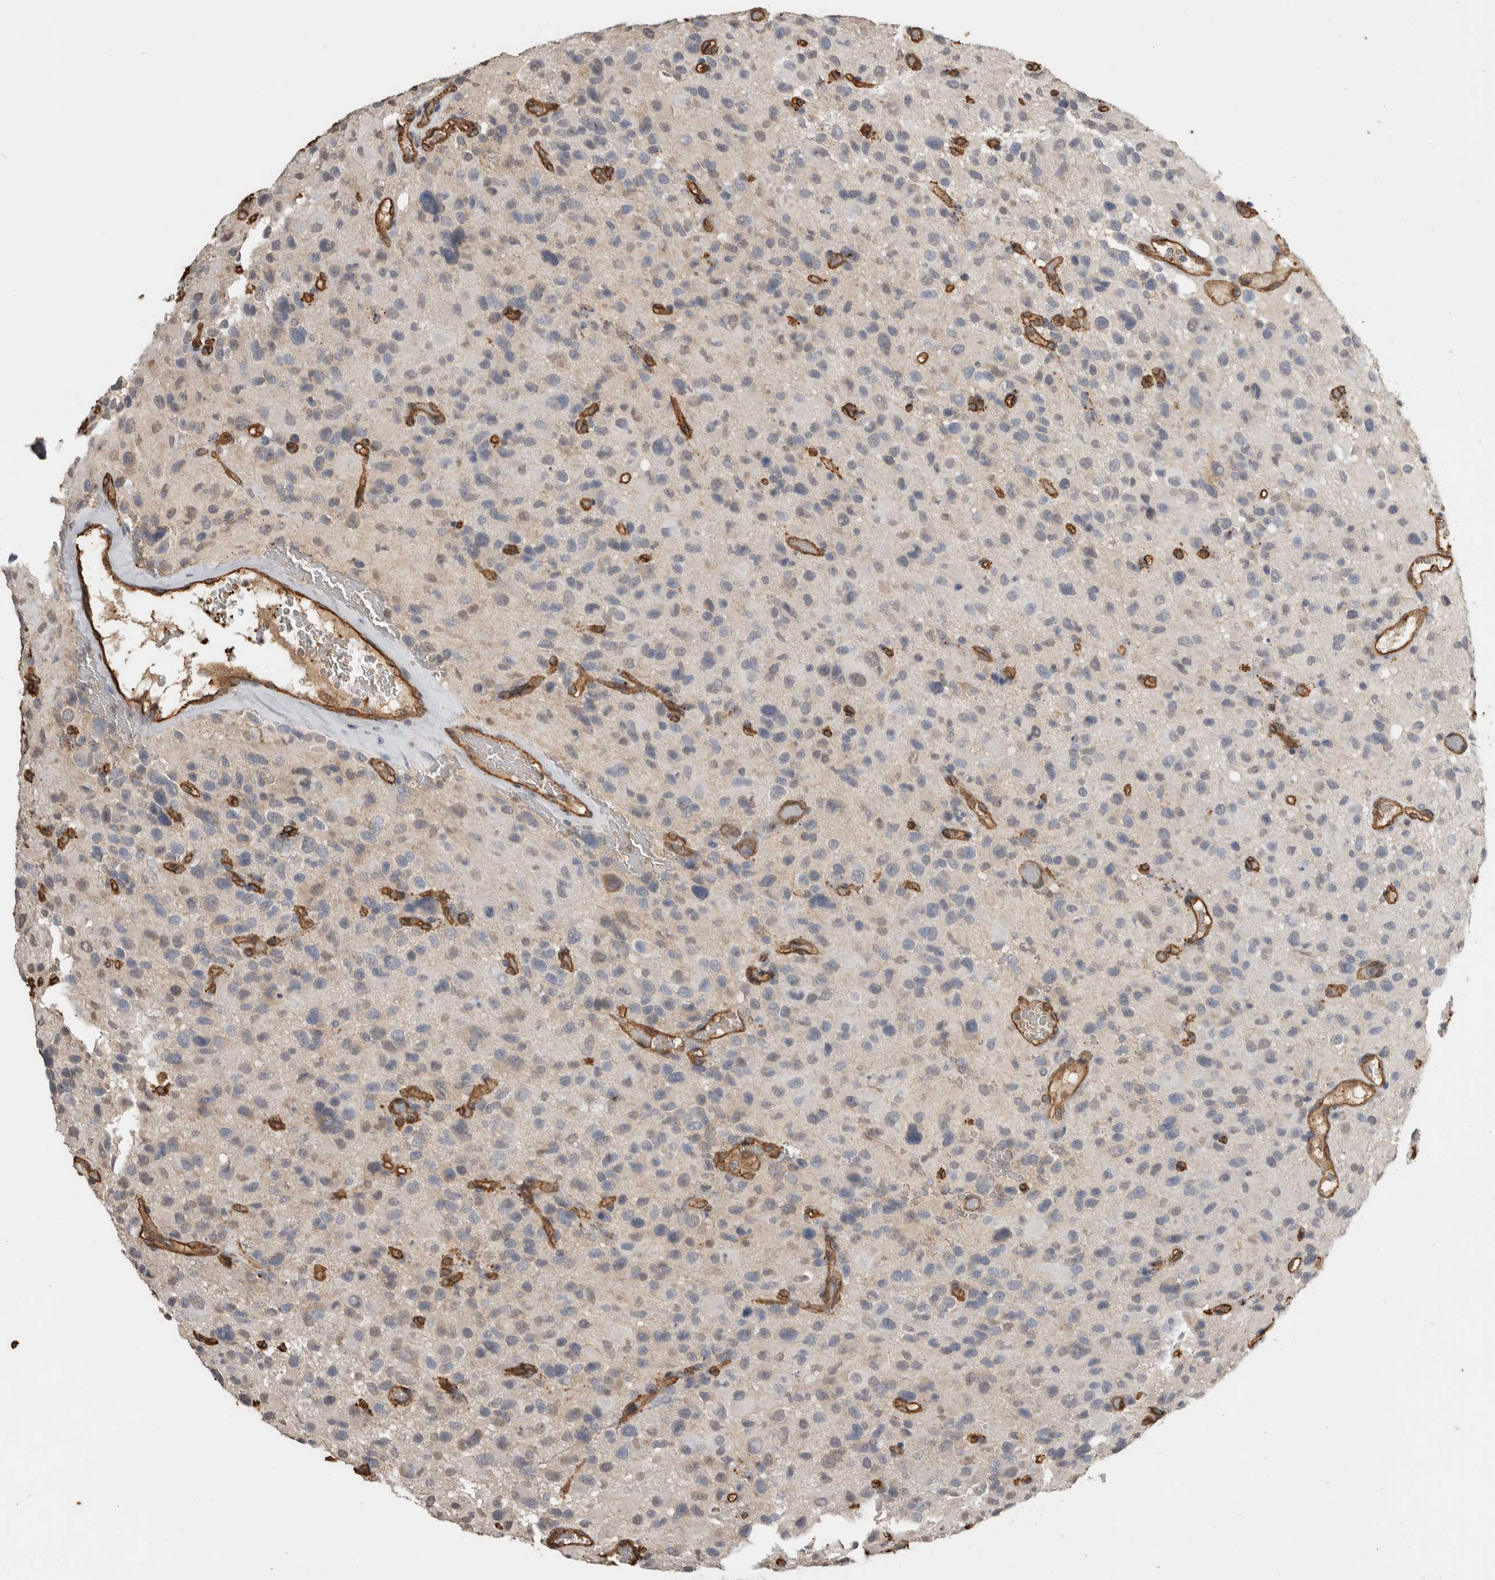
{"staining": {"intensity": "negative", "quantity": "none", "location": "none"}, "tissue": "glioma", "cell_type": "Tumor cells", "image_type": "cancer", "snomed": [{"axis": "morphology", "description": "Glioma, malignant, High grade"}, {"axis": "topography", "description": "Brain"}], "caption": "Malignant glioma (high-grade) was stained to show a protein in brown. There is no significant staining in tumor cells.", "gene": "IL27", "patient": {"sex": "male", "age": 48}}